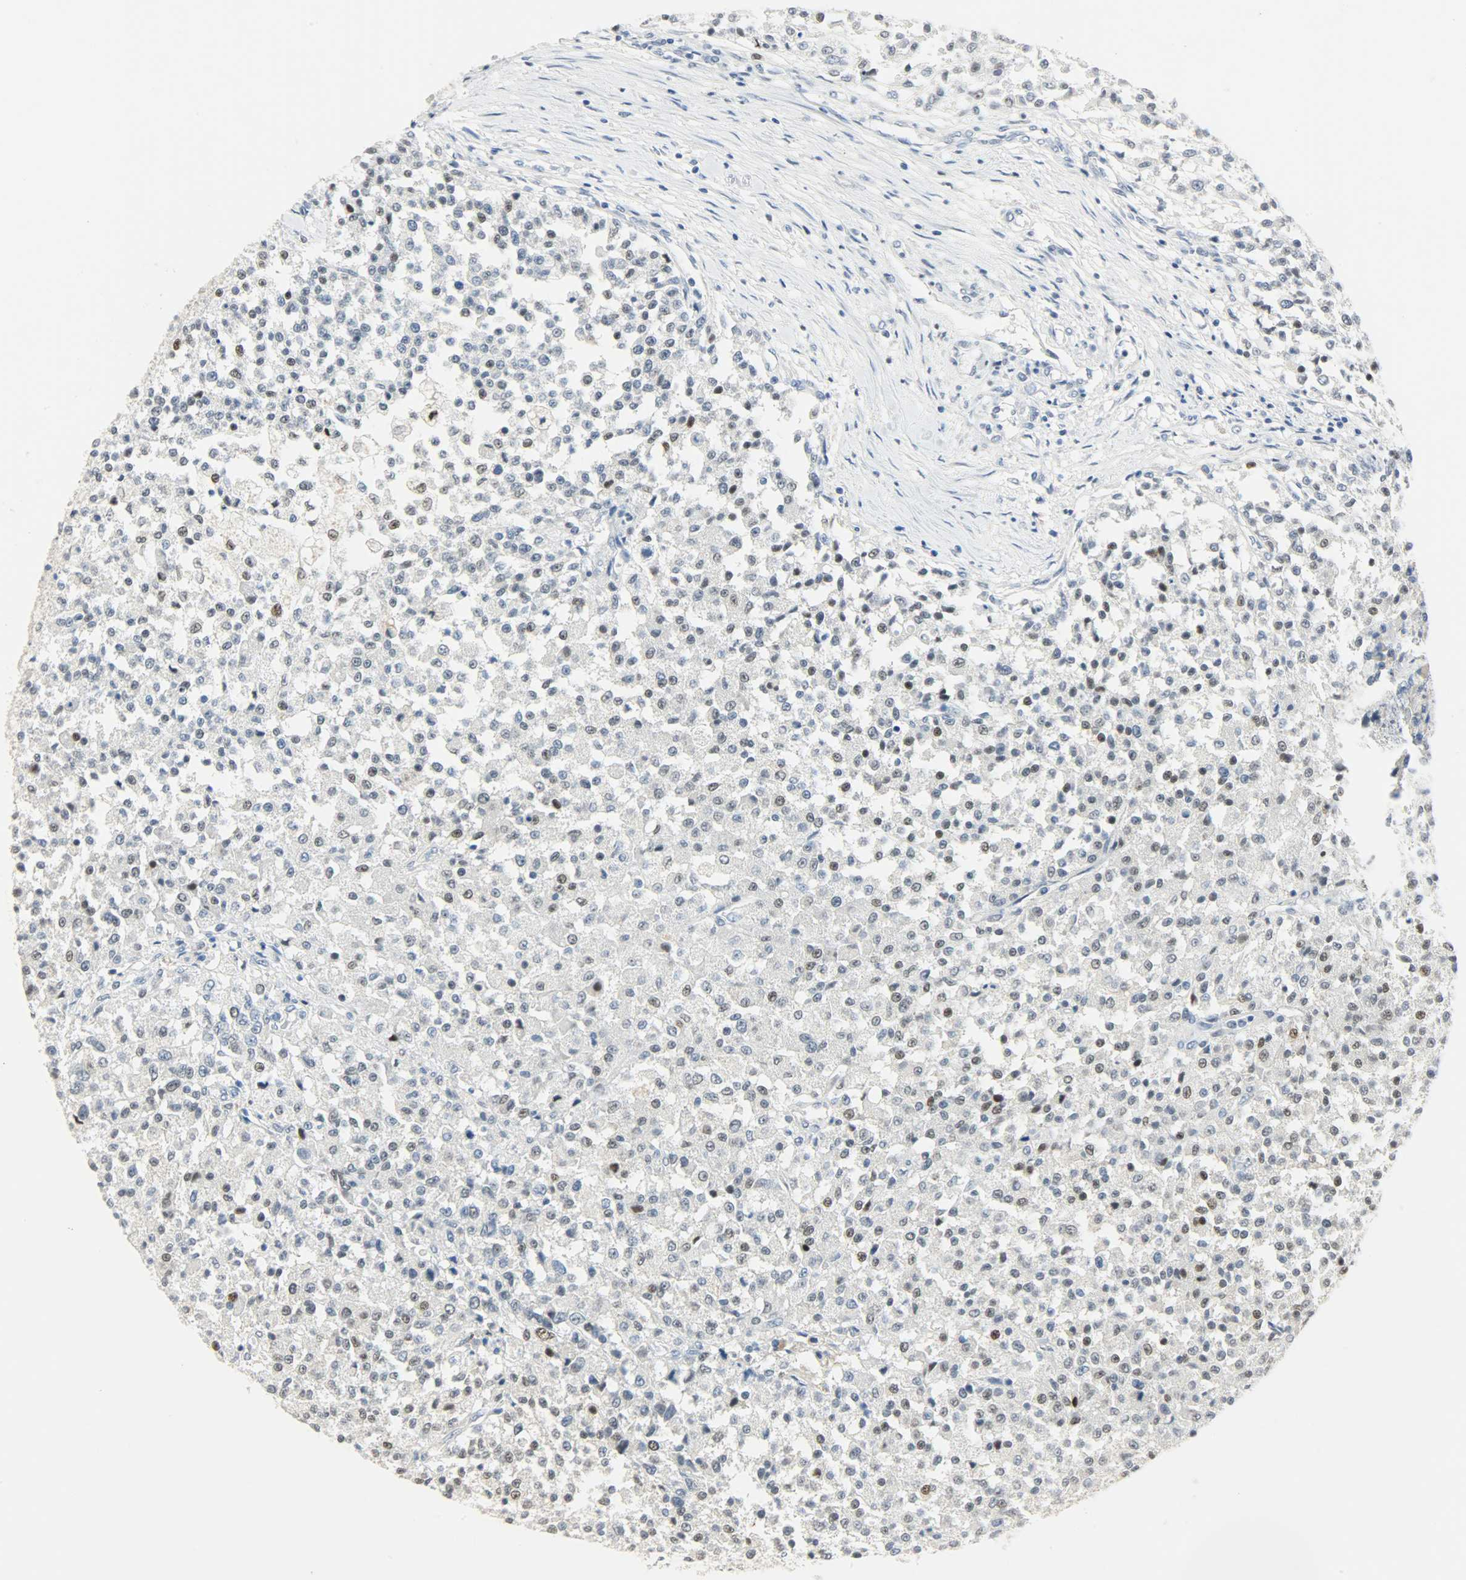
{"staining": {"intensity": "weak", "quantity": "<25%", "location": "nuclear"}, "tissue": "testis cancer", "cell_type": "Tumor cells", "image_type": "cancer", "snomed": [{"axis": "morphology", "description": "Seminoma, NOS"}, {"axis": "topography", "description": "Testis"}], "caption": "Immunohistochemistry (IHC) histopathology image of human testis seminoma stained for a protein (brown), which shows no staining in tumor cells.", "gene": "PPARG", "patient": {"sex": "male", "age": 59}}